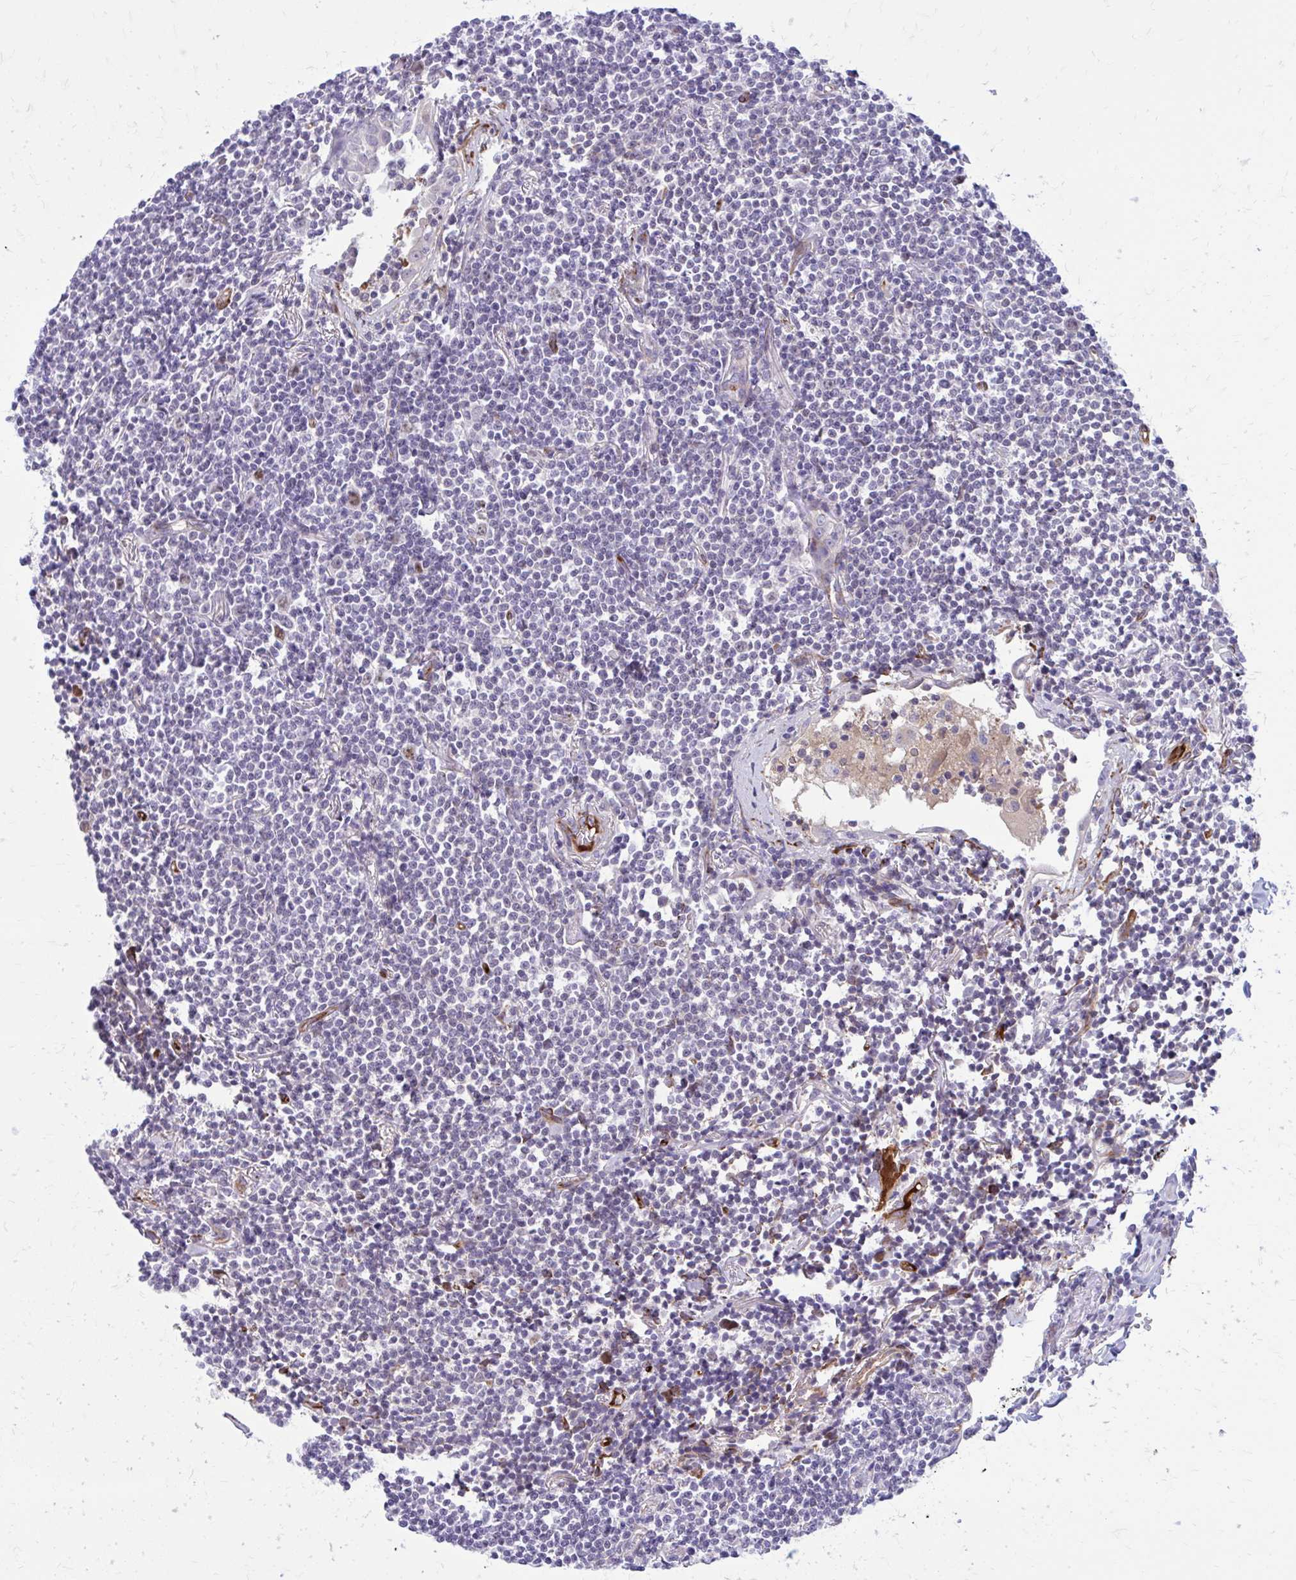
{"staining": {"intensity": "negative", "quantity": "none", "location": "none"}, "tissue": "lymphoma", "cell_type": "Tumor cells", "image_type": "cancer", "snomed": [{"axis": "morphology", "description": "Malignant lymphoma, non-Hodgkin's type, Low grade"}, {"axis": "topography", "description": "Lung"}], "caption": "Tumor cells show no significant positivity in lymphoma.", "gene": "BEND5", "patient": {"sex": "female", "age": 71}}